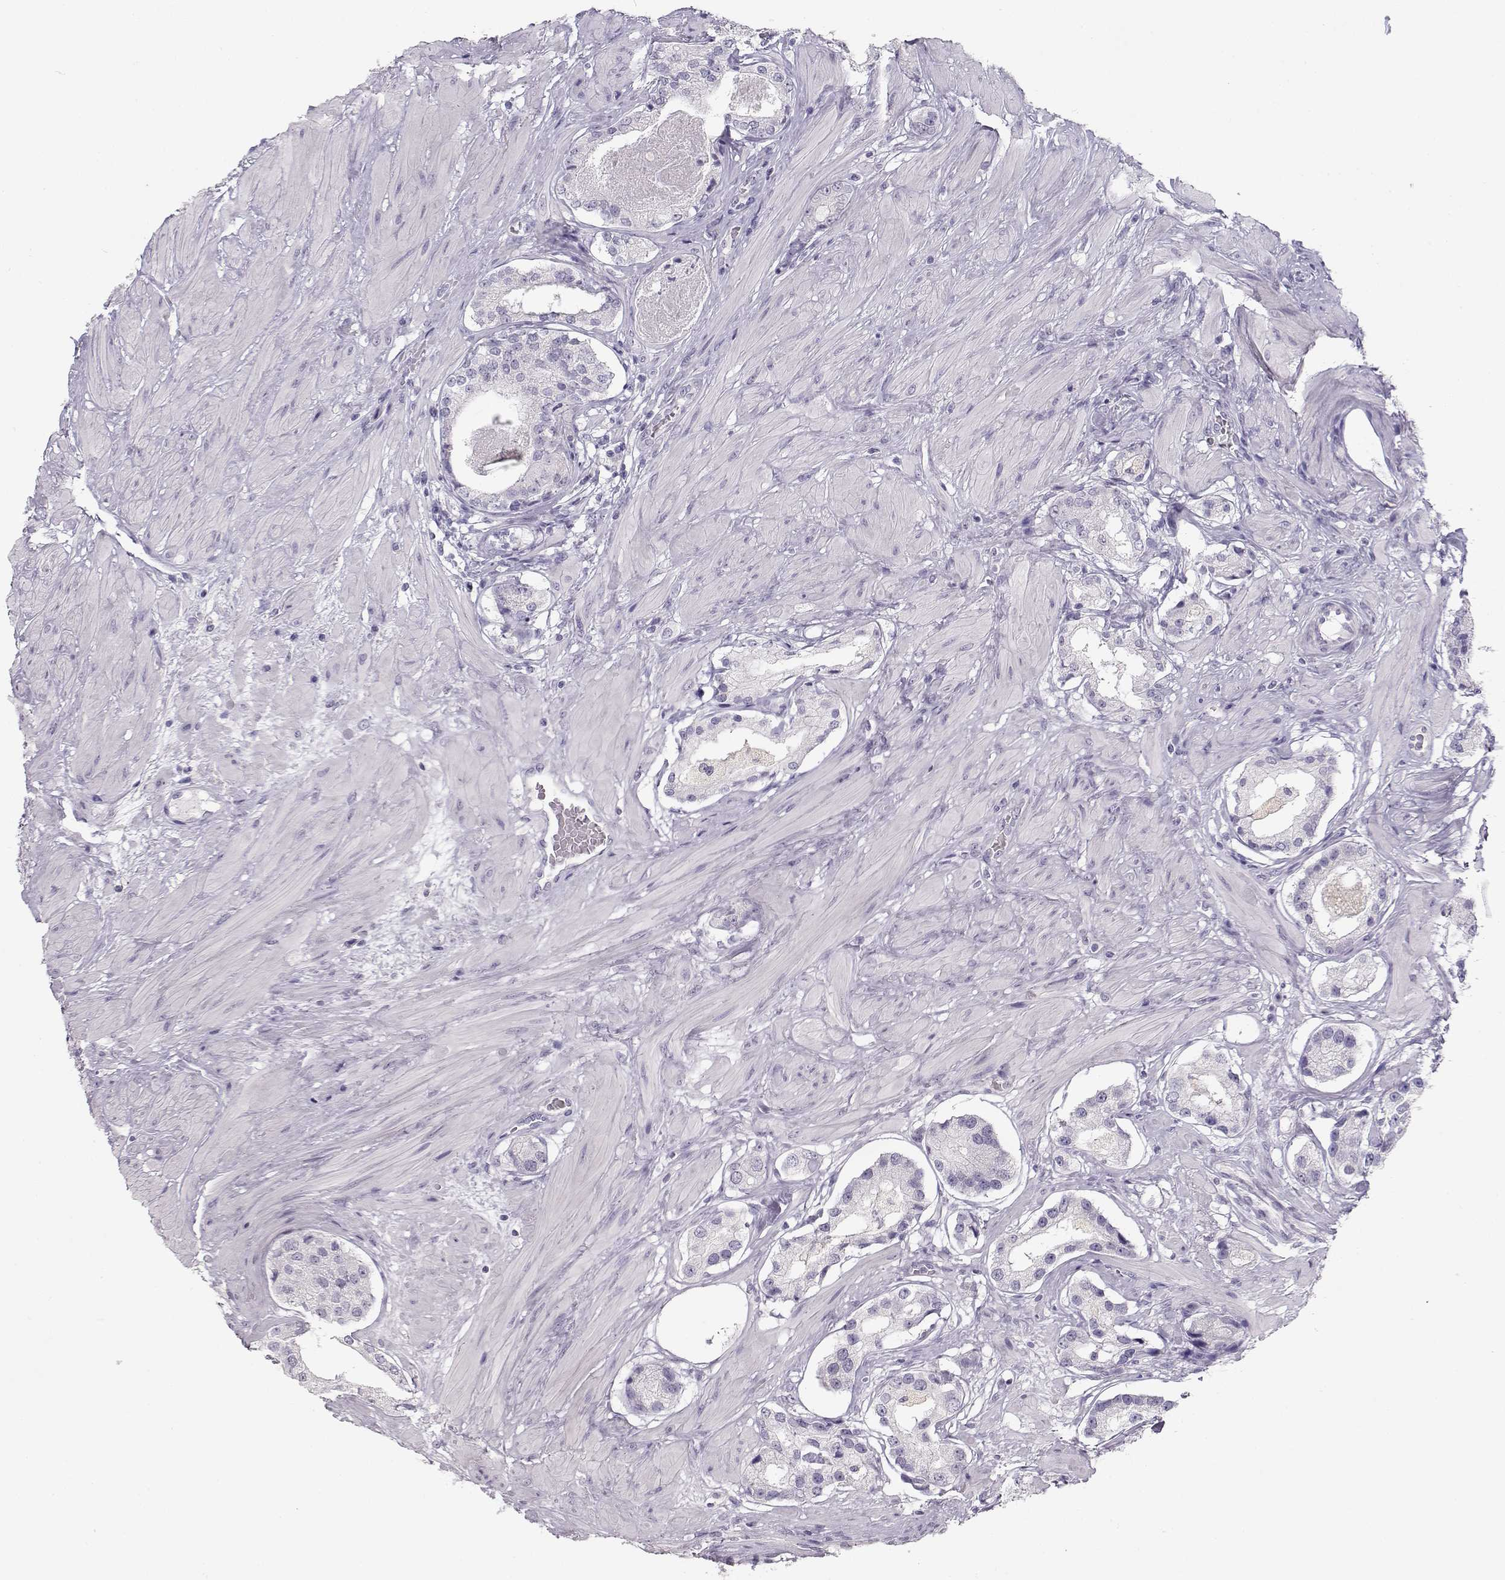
{"staining": {"intensity": "negative", "quantity": "none", "location": "none"}, "tissue": "prostate cancer", "cell_type": "Tumor cells", "image_type": "cancer", "snomed": [{"axis": "morphology", "description": "Adenocarcinoma, Low grade"}, {"axis": "topography", "description": "Prostate"}], "caption": "Tumor cells show no significant staining in prostate cancer. (Brightfield microscopy of DAB IHC at high magnification).", "gene": "NUTM1", "patient": {"sex": "male", "age": 60}}